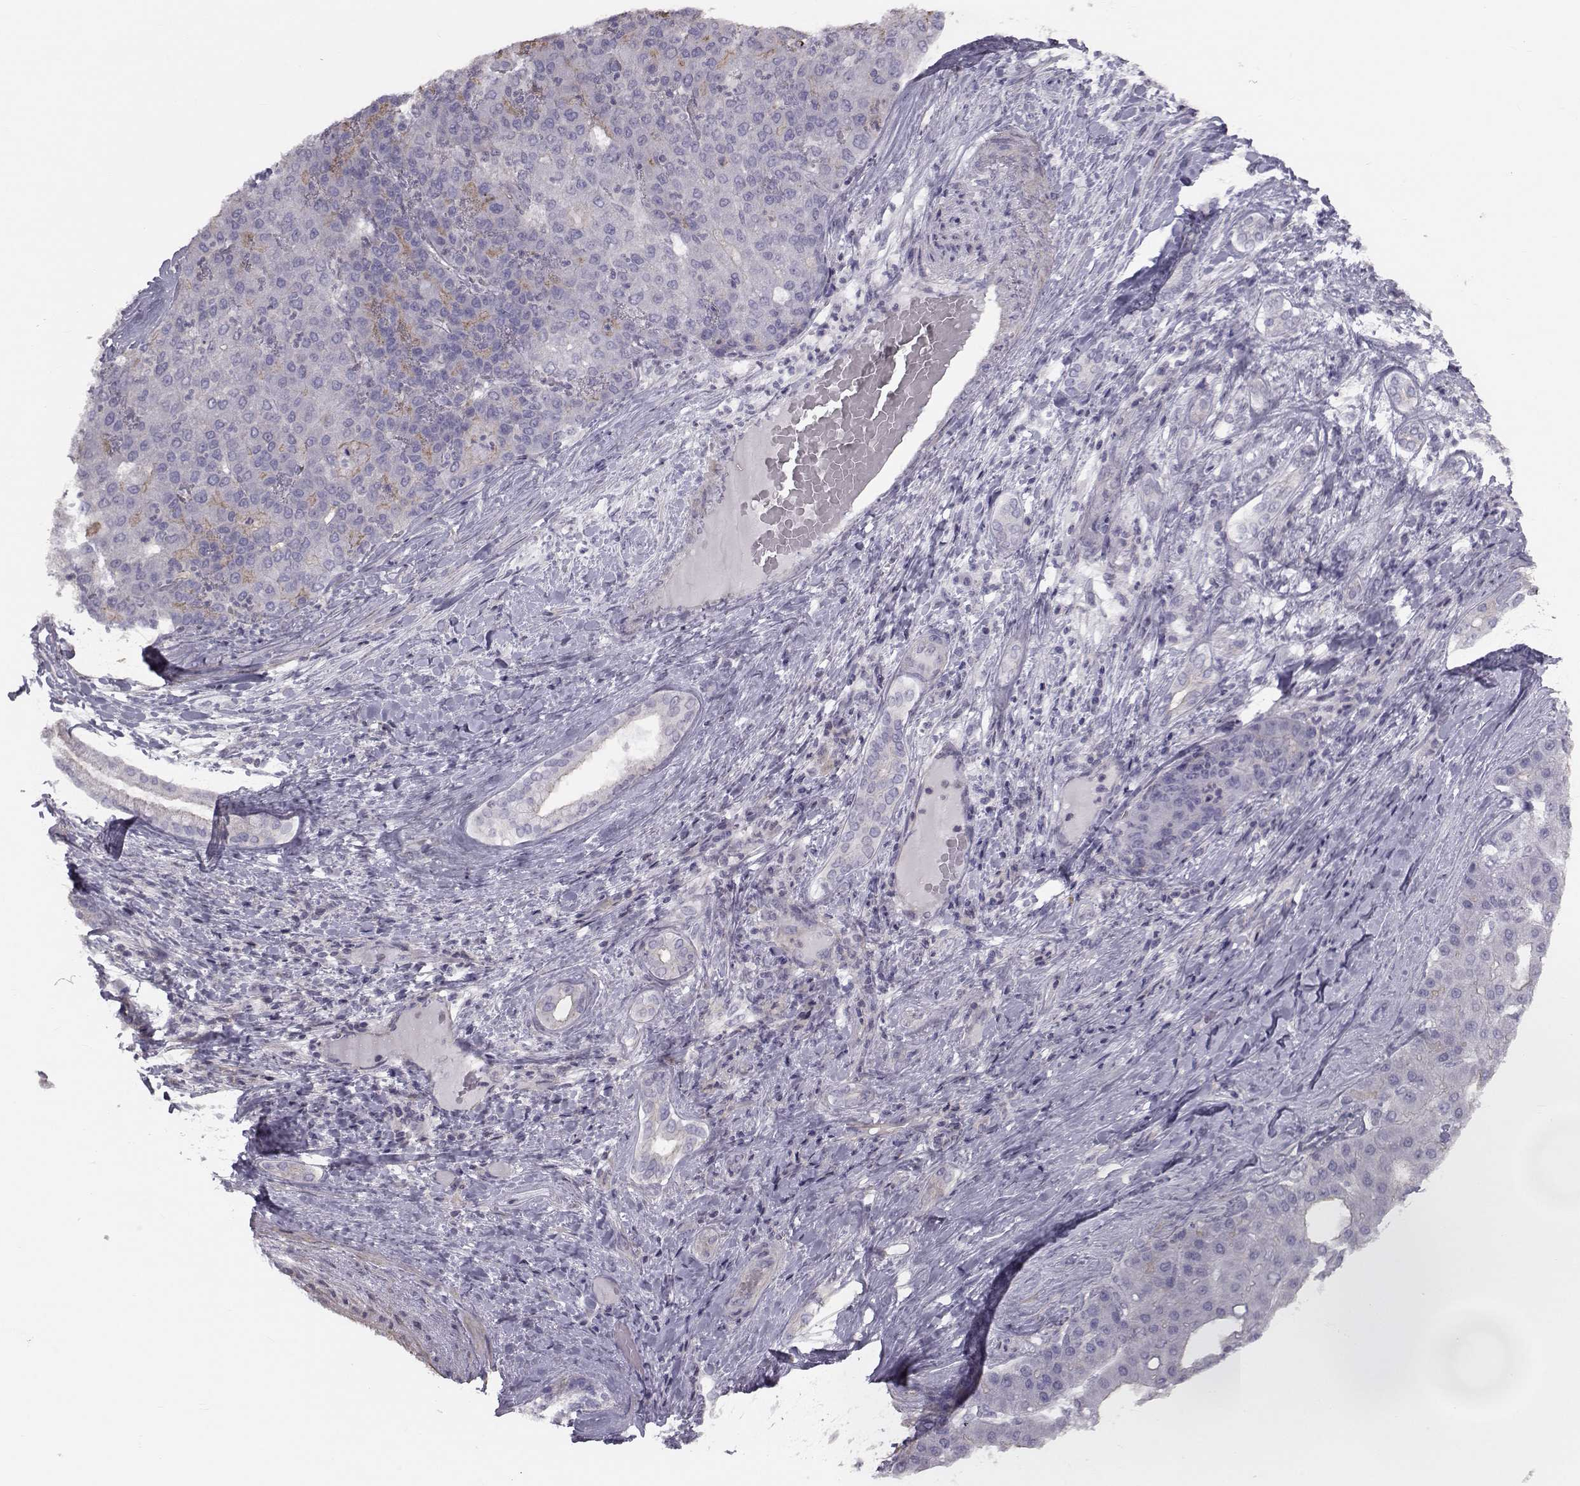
{"staining": {"intensity": "negative", "quantity": "none", "location": "none"}, "tissue": "liver cancer", "cell_type": "Tumor cells", "image_type": "cancer", "snomed": [{"axis": "morphology", "description": "Carcinoma, Hepatocellular, NOS"}, {"axis": "topography", "description": "Liver"}], "caption": "Tumor cells show no significant staining in liver cancer. (Brightfield microscopy of DAB IHC at high magnification).", "gene": "GARIN3", "patient": {"sex": "male", "age": 65}}